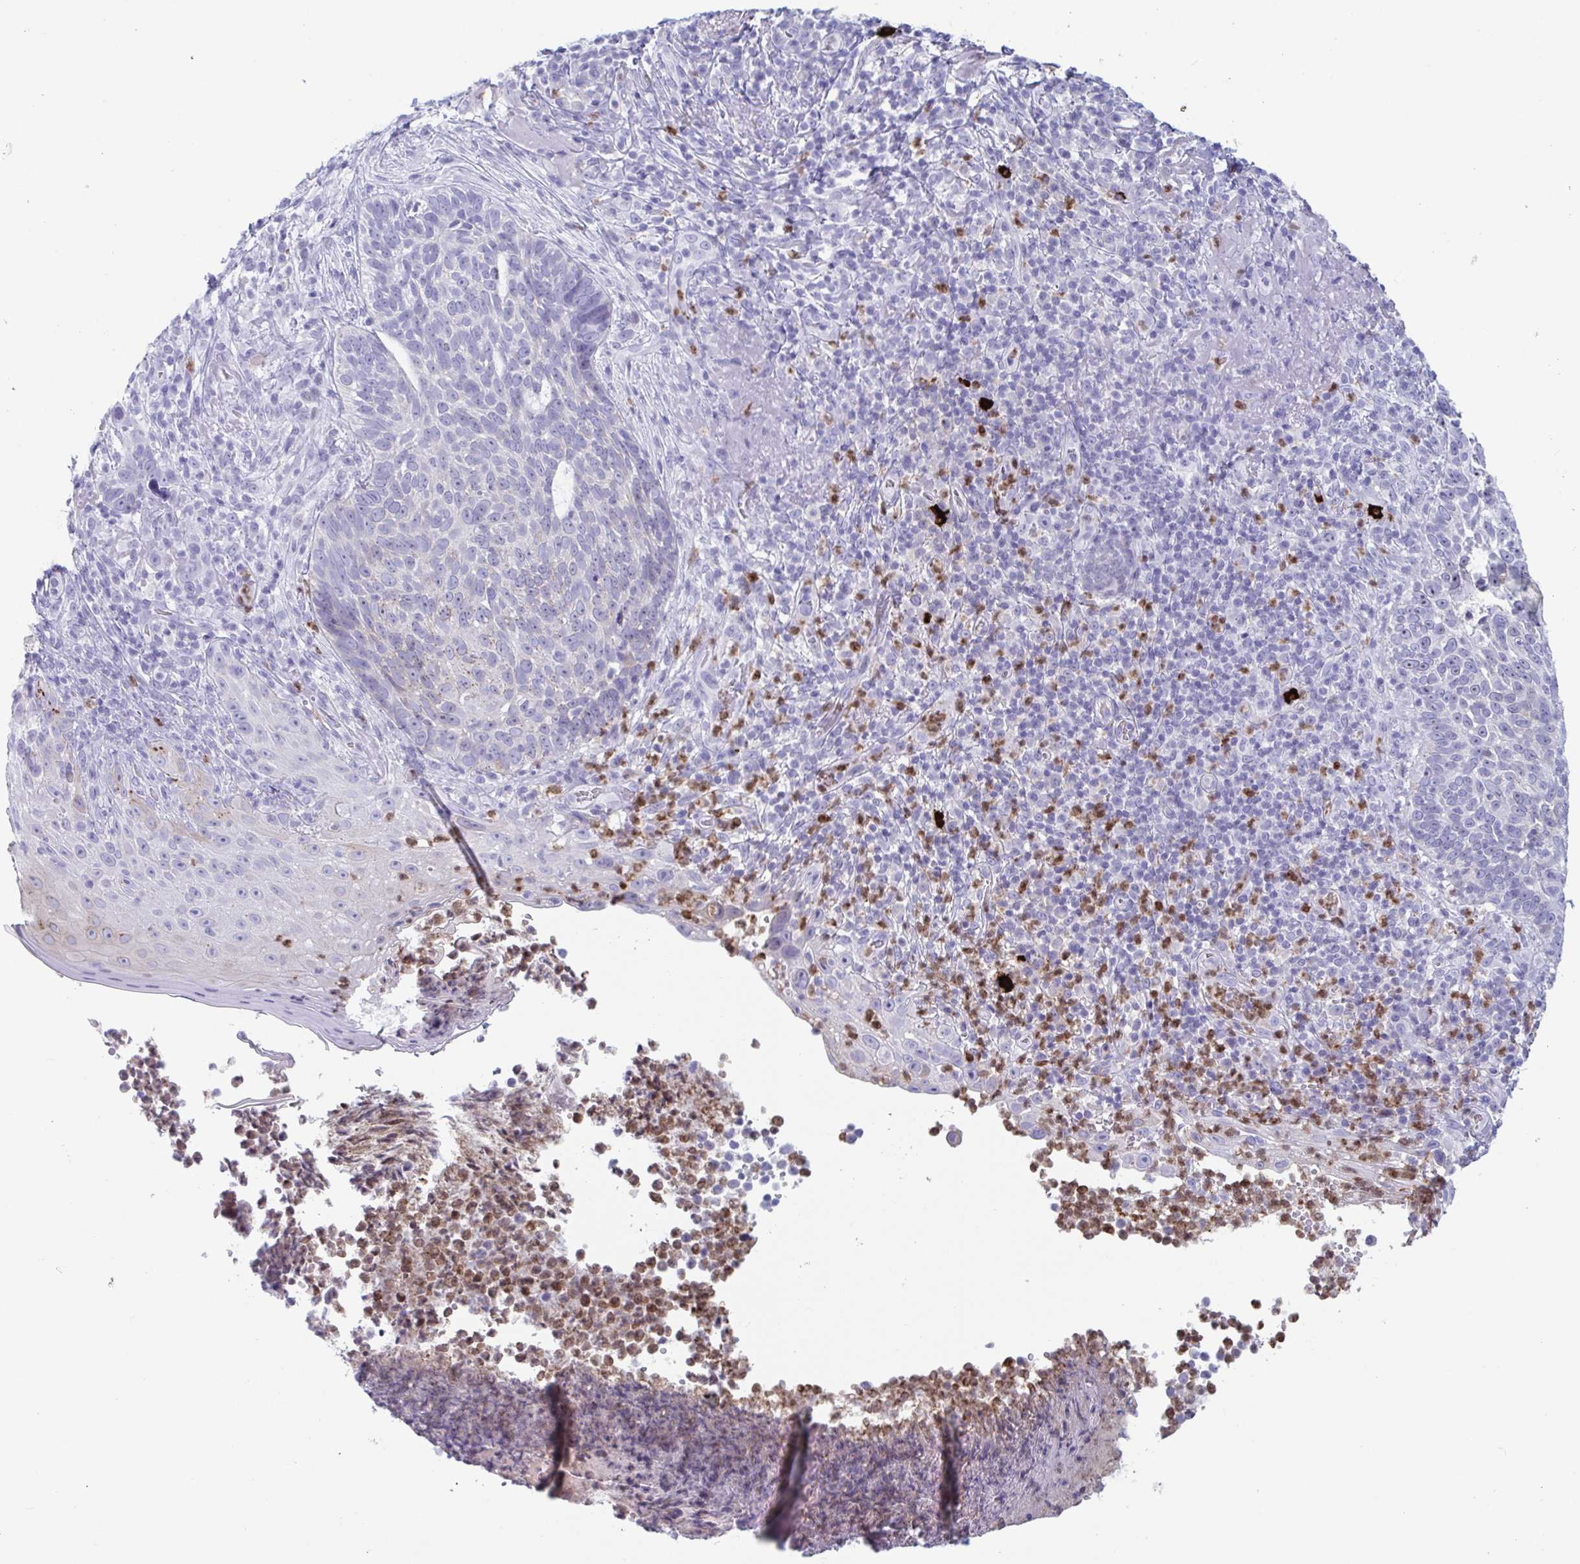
{"staining": {"intensity": "negative", "quantity": "none", "location": "none"}, "tissue": "skin cancer", "cell_type": "Tumor cells", "image_type": "cancer", "snomed": [{"axis": "morphology", "description": "Basal cell carcinoma"}, {"axis": "topography", "description": "Skin"}, {"axis": "topography", "description": "Skin of face"}], "caption": "Photomicrograph shows no protein staining in tumor cells of skin cancer (basal cell carcinoma) tissue.", "gene": "CYP4F11", "patient": {"sex": "female", "age": 95}}